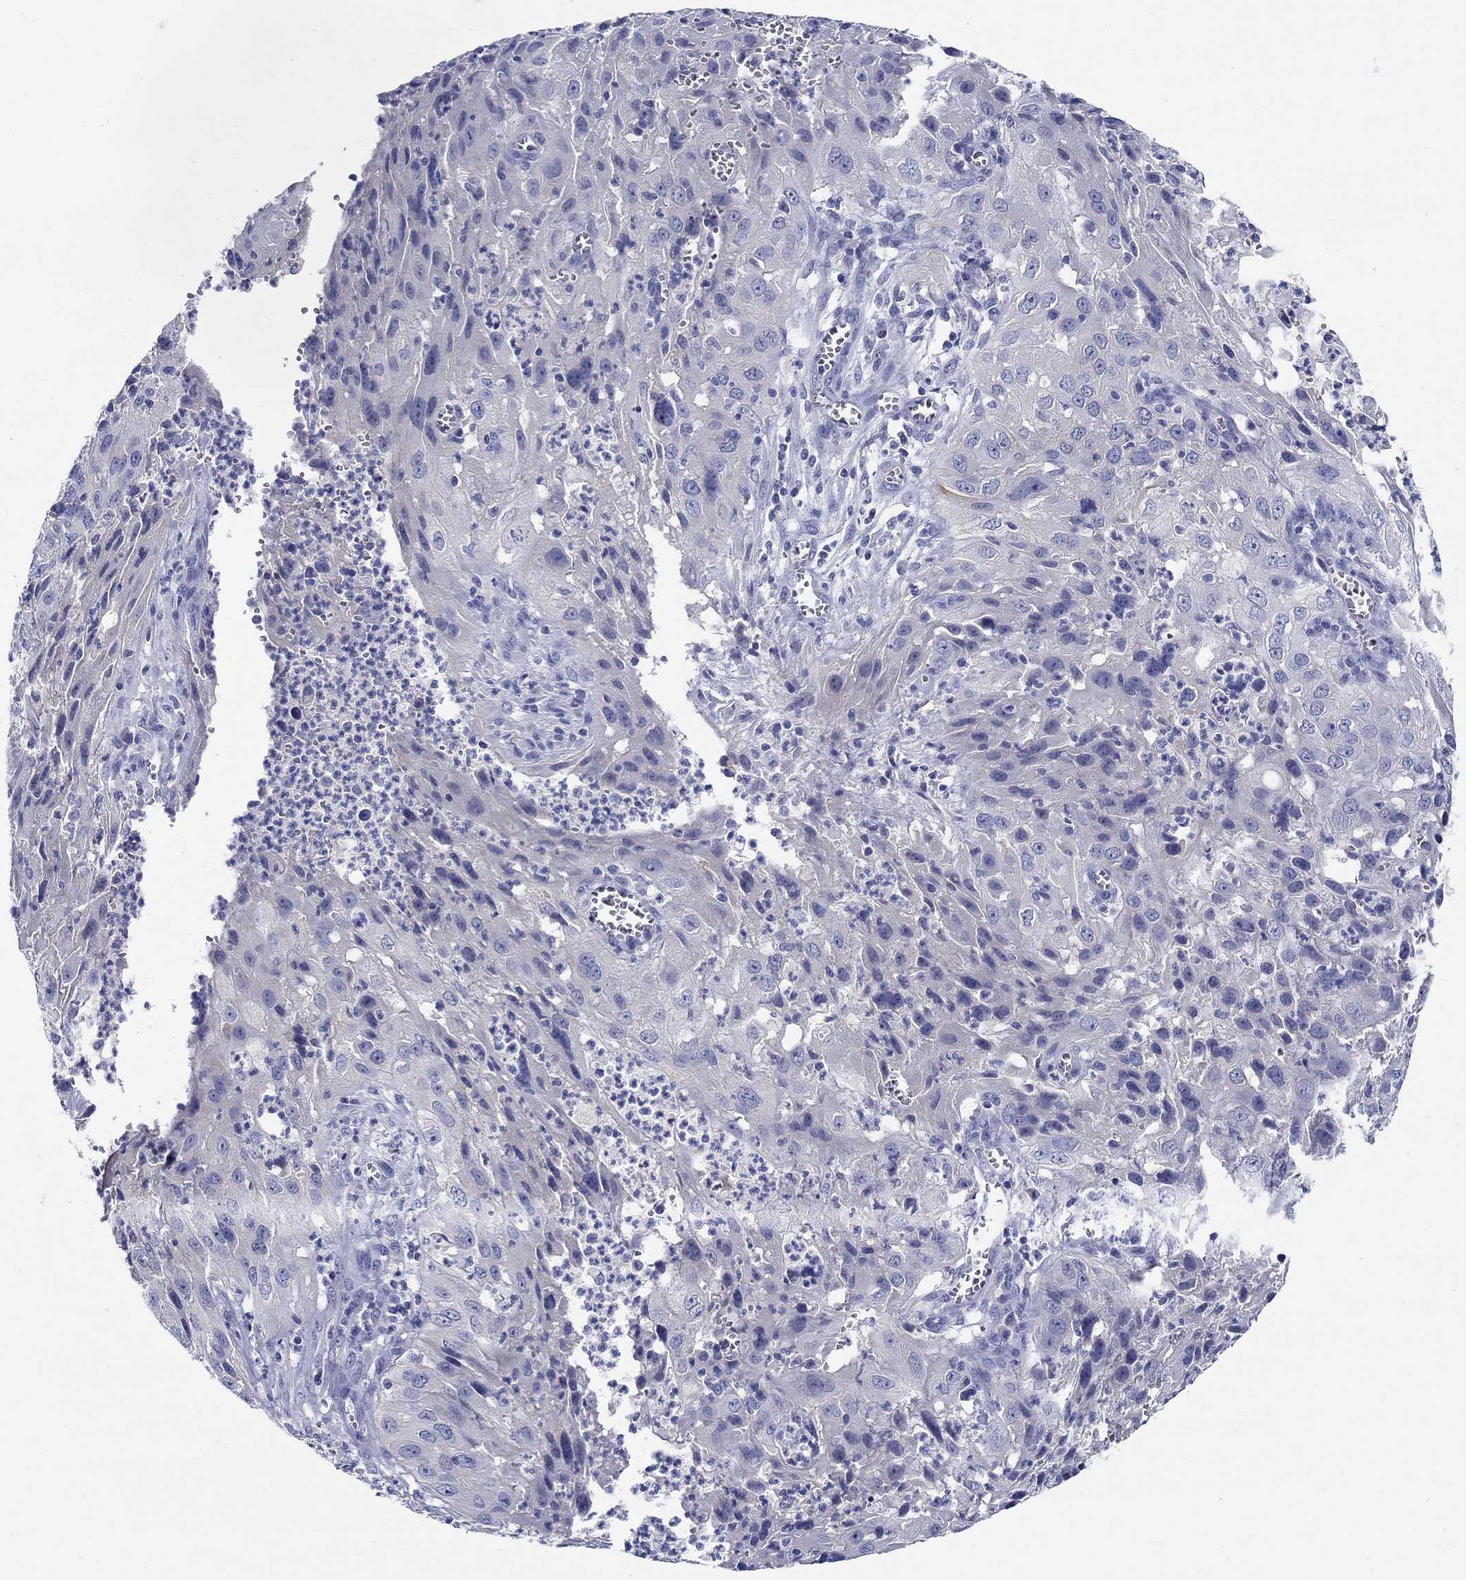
{"staining": {"intensity": "negative", "quantity": "none", "location": "none"}, "tissue": "cervical cancer", "cell_type": "Tumor cells", "image_type": "cancer", "snomed": [{"axis": "morphology", "description": "Squamous cell carcinoma, NOS"}, {"axis": "topography", "description": "Cervix"}], "caption": "The micrograph reveals no staining of tumor cells in squamous cell carcinoma (cervical).", "gene": "CRYGD", "patient": {"sex": "female", "age": 32}}